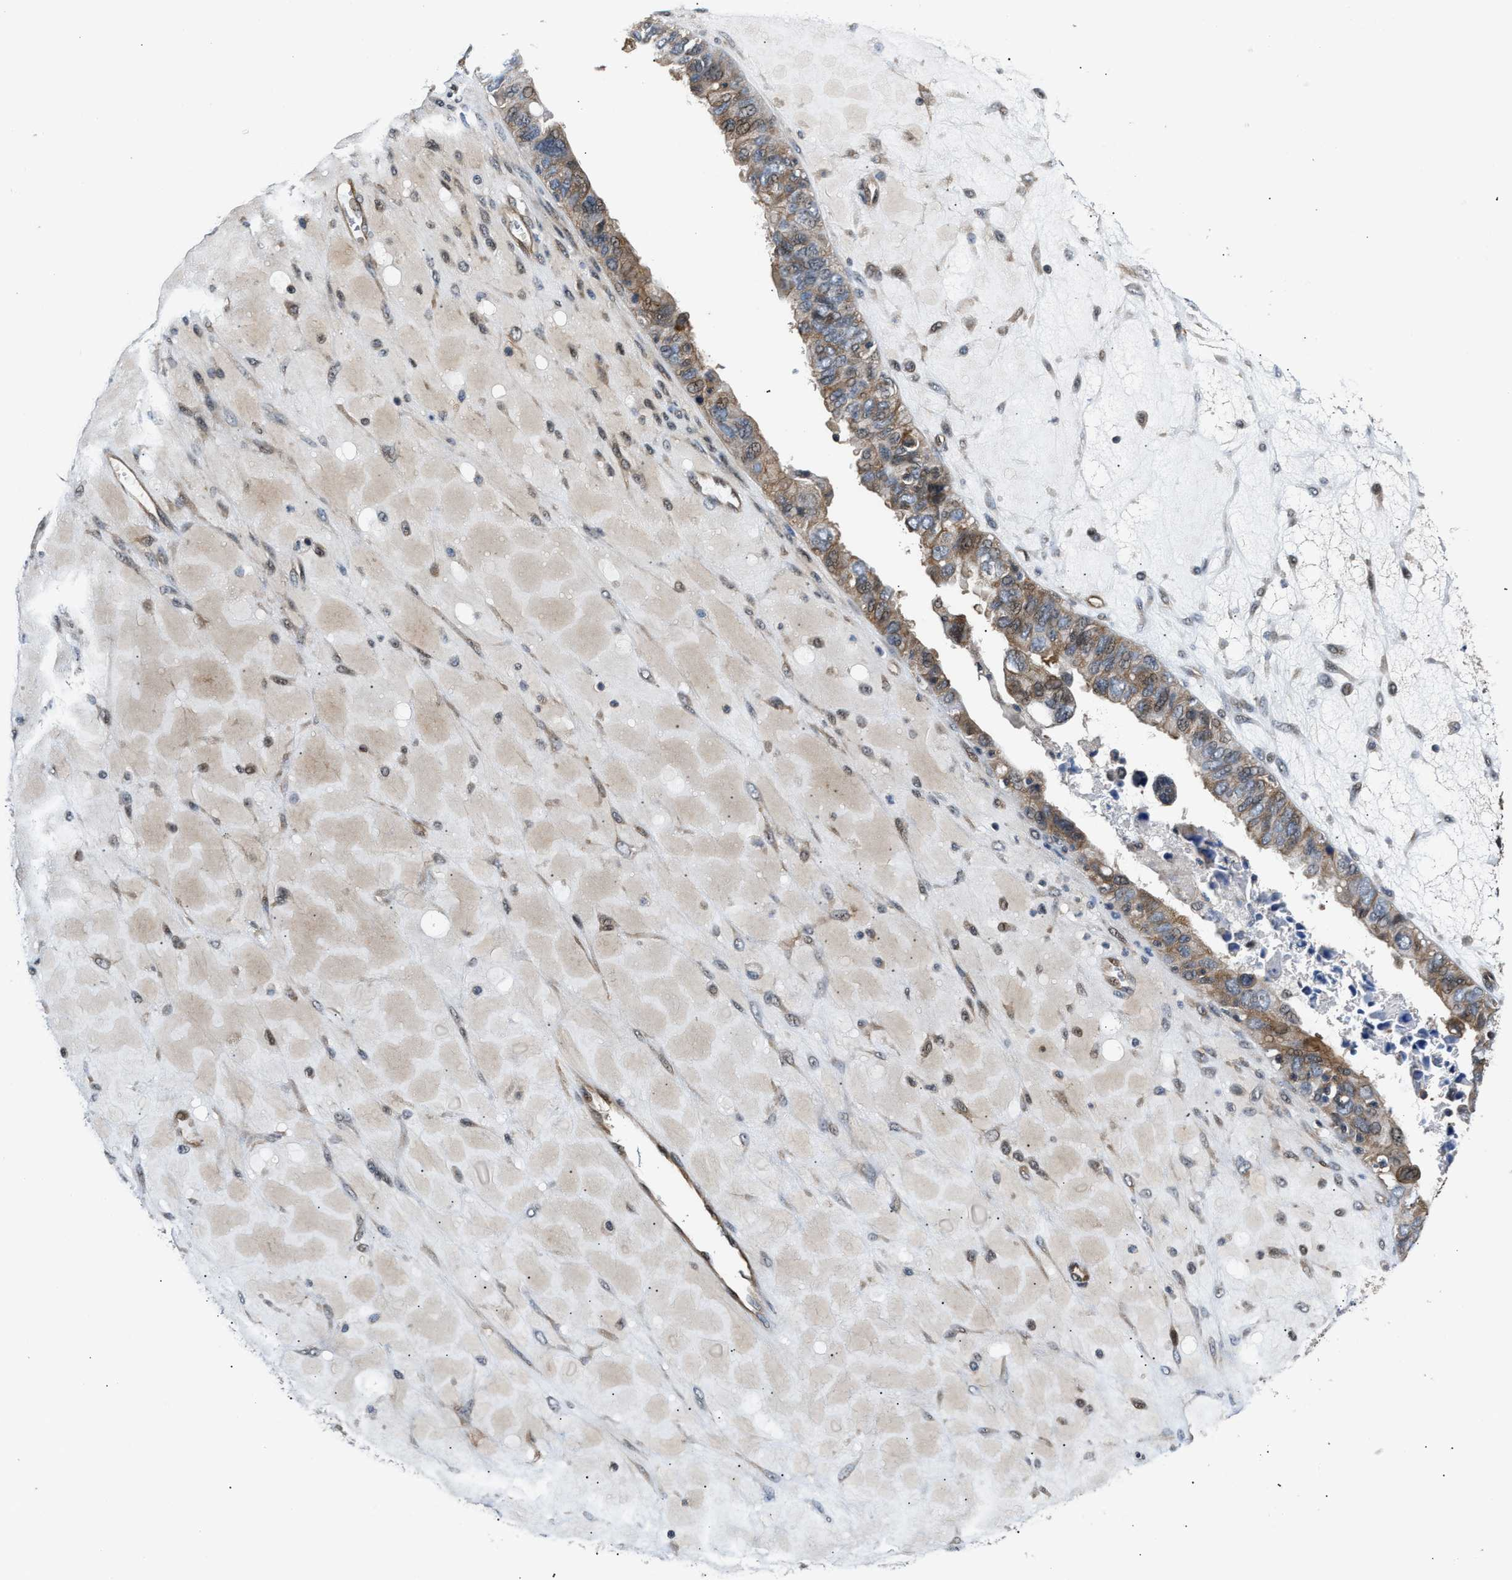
{"staining": {"intensity": "moderate", "quantity": ">75%", "location": "cytoplasmic/membranous"}, "tissue": "ovarian cancer", "cell_type": "Tumor cells", "image_type": "cancer", "snomed": [{"axis": "morphology", "description": "Cystadenocarcinoma, serous, NOS"}, {"axis": "topography", "description": "Ovary"}], "caption": "Moderate cytoplasmic/membranous expression is identified in about >75% of tumor cells in ovarian serous cystadenocarcinoma. The staining was performed using DAB (3,3'-diaminobenzidine) to visualize the protein expression in brown, while the nuclei were stained in blue with hematoxylin (Magnification: 20x).", "gene": "COPS2", "patient": {"sex": "female", "age": 79}}